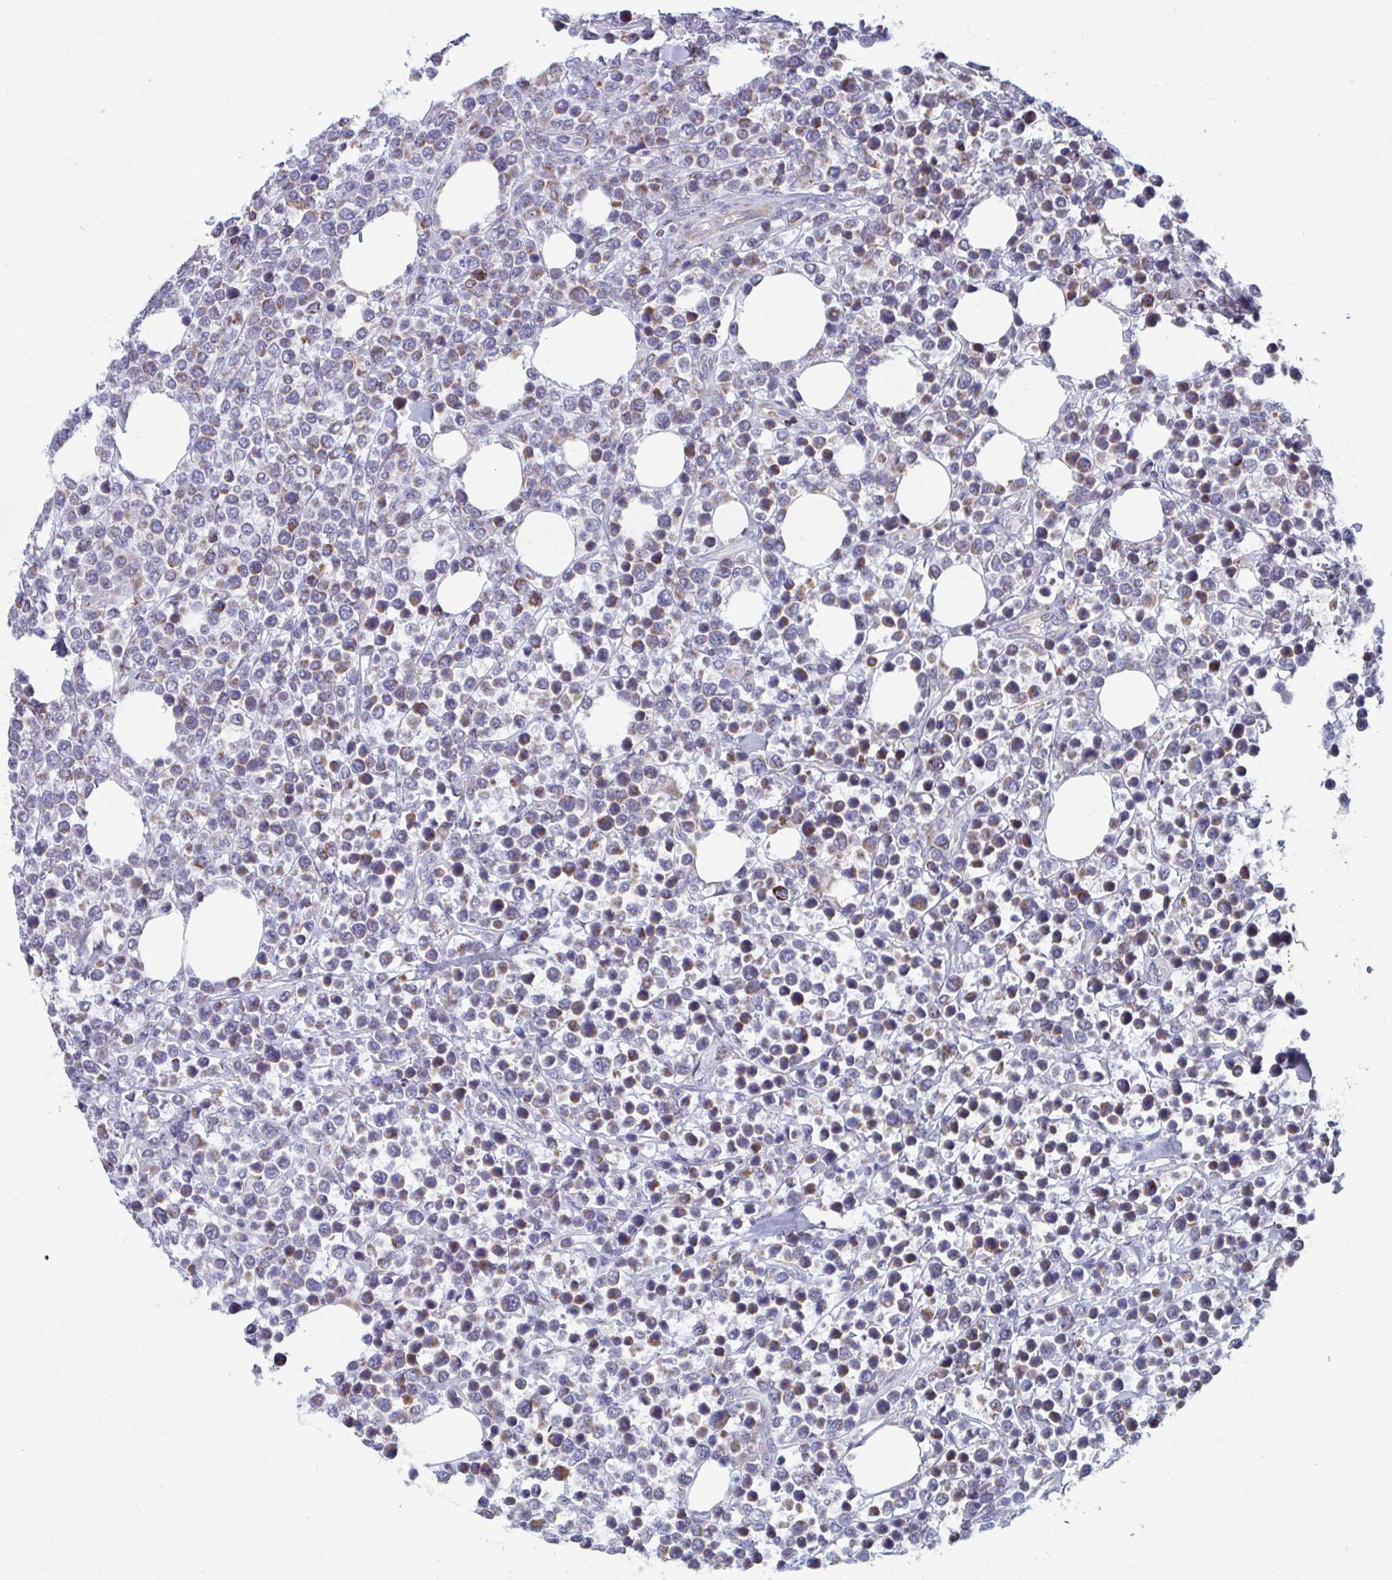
{"staining": {"intensity": "moderate", "quantity": "25%-75%", "location": "cytoplasmic/membranous"}, "tissue": "lymphoma", "cell_type": "Tumor cells", "image_type": "cancer", "snomed": [{"axis": "morphology", "description": "Malignant lymphoma, non-Hodgkin's type, High grade"}, {"axis": "topography", "description": "Soft tissue"}], "caption": "DAB (3,3'-diaminobenzidine) immunohistochemical staining of human high-grade malignant lymphoma, non-Hodgkin's type shows moderate cytoplasmic/membranous protein staining in about 25%-75% of tumor cells.", "gene": "BCAT2", "patient": {"sex": "female", "age": 56}}